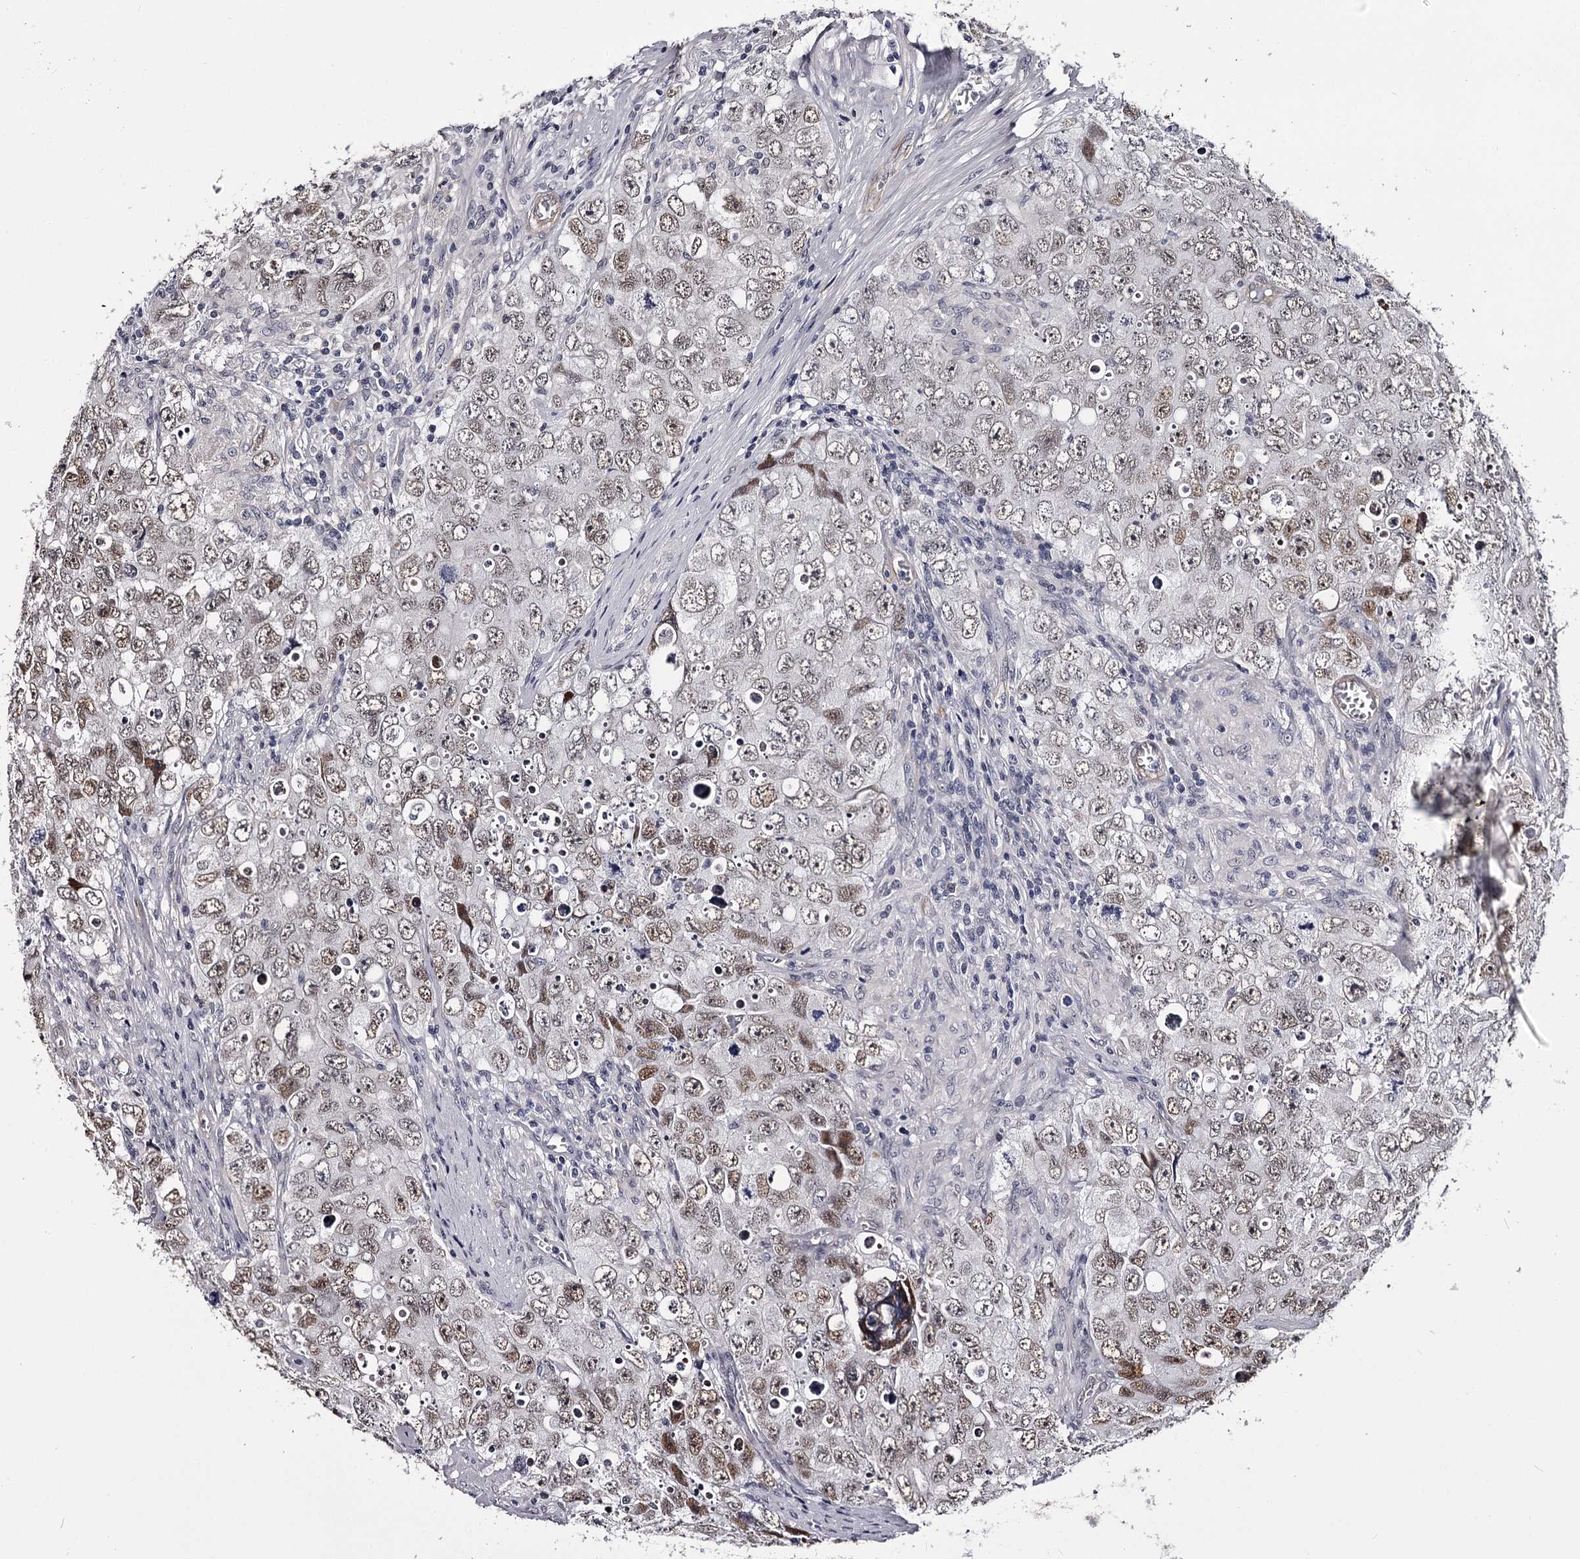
{"staining": {"intensity": "moderate", "quantity": ">75%", "location": "nuclear"}, "tissue": "testis cancer", "cell_type": "Tumor cells", "image_type": "cancer", "snomed": [{"axis": "morphology", "description": "Seminoma, NOS"}, {"axis": "morphology", "description": "Carcinoma, Embryonal, NOS"}, {"axis": "topography", "description": "Testis"}], "caption": "Testis cancer stained for a protein (brown) reveals moderate nuclear positive staining in approximately >75% of tumor cells.", "gene": "OVOL2", "patient": {"sex": "male", "age": 43}}